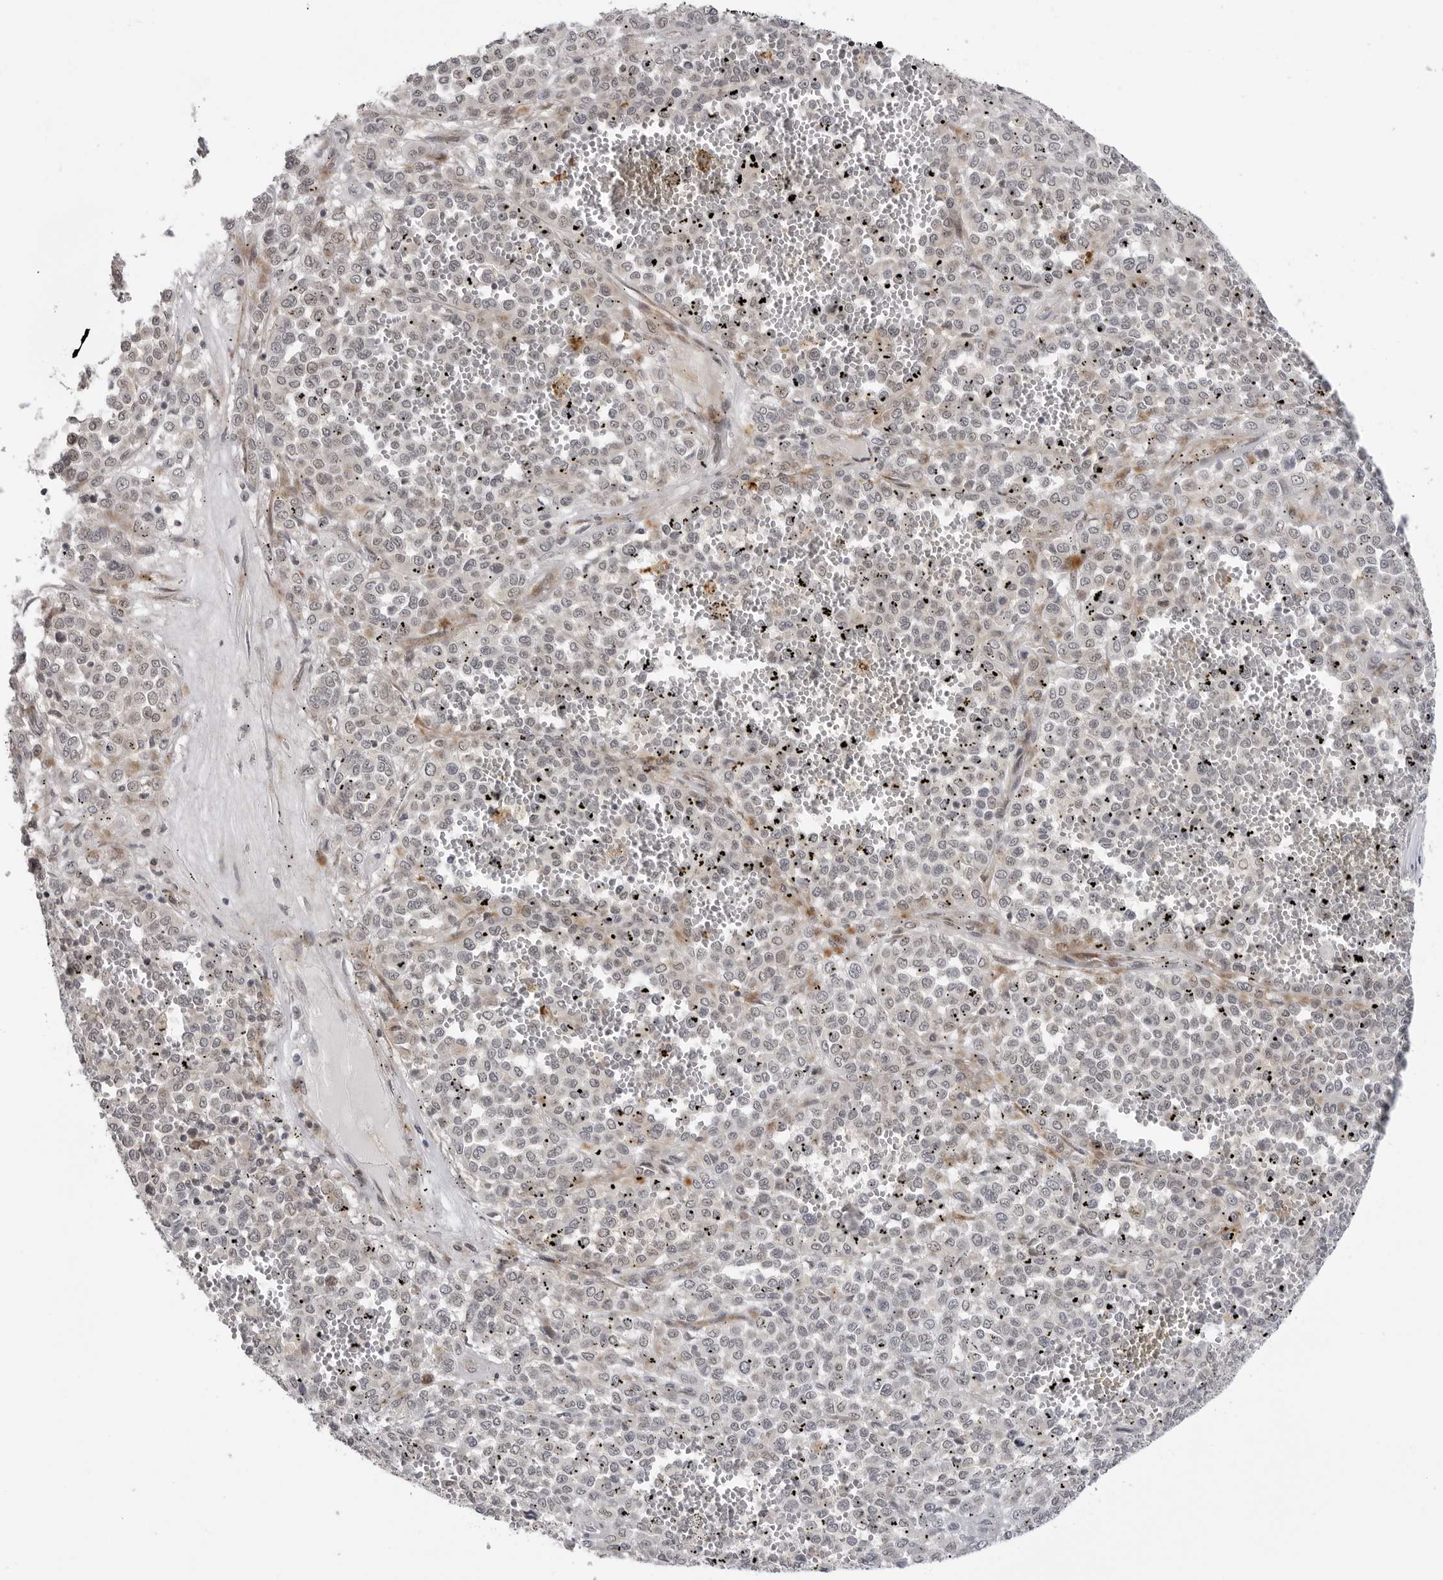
{"staining": {"intensity": "negative", "quantity": "none", "location": "none"}, "tissue": "melanoma", "cell_type": "Tumor cells", "image_type": "cancer", "snomed": [{"axis": "morphology", "description": "Malignant melanoma, Metastatic site"}, {"axis": "topography", "description": "Pancreas"}], "caption": "Human malignant melanoma (metastatic site) stained for a protein using immunohistochemistry (IHC) exhibits no staining in tumor cells.", "gene": "ADAMTS5", "patient": {"sex": "female", "age": 30}}